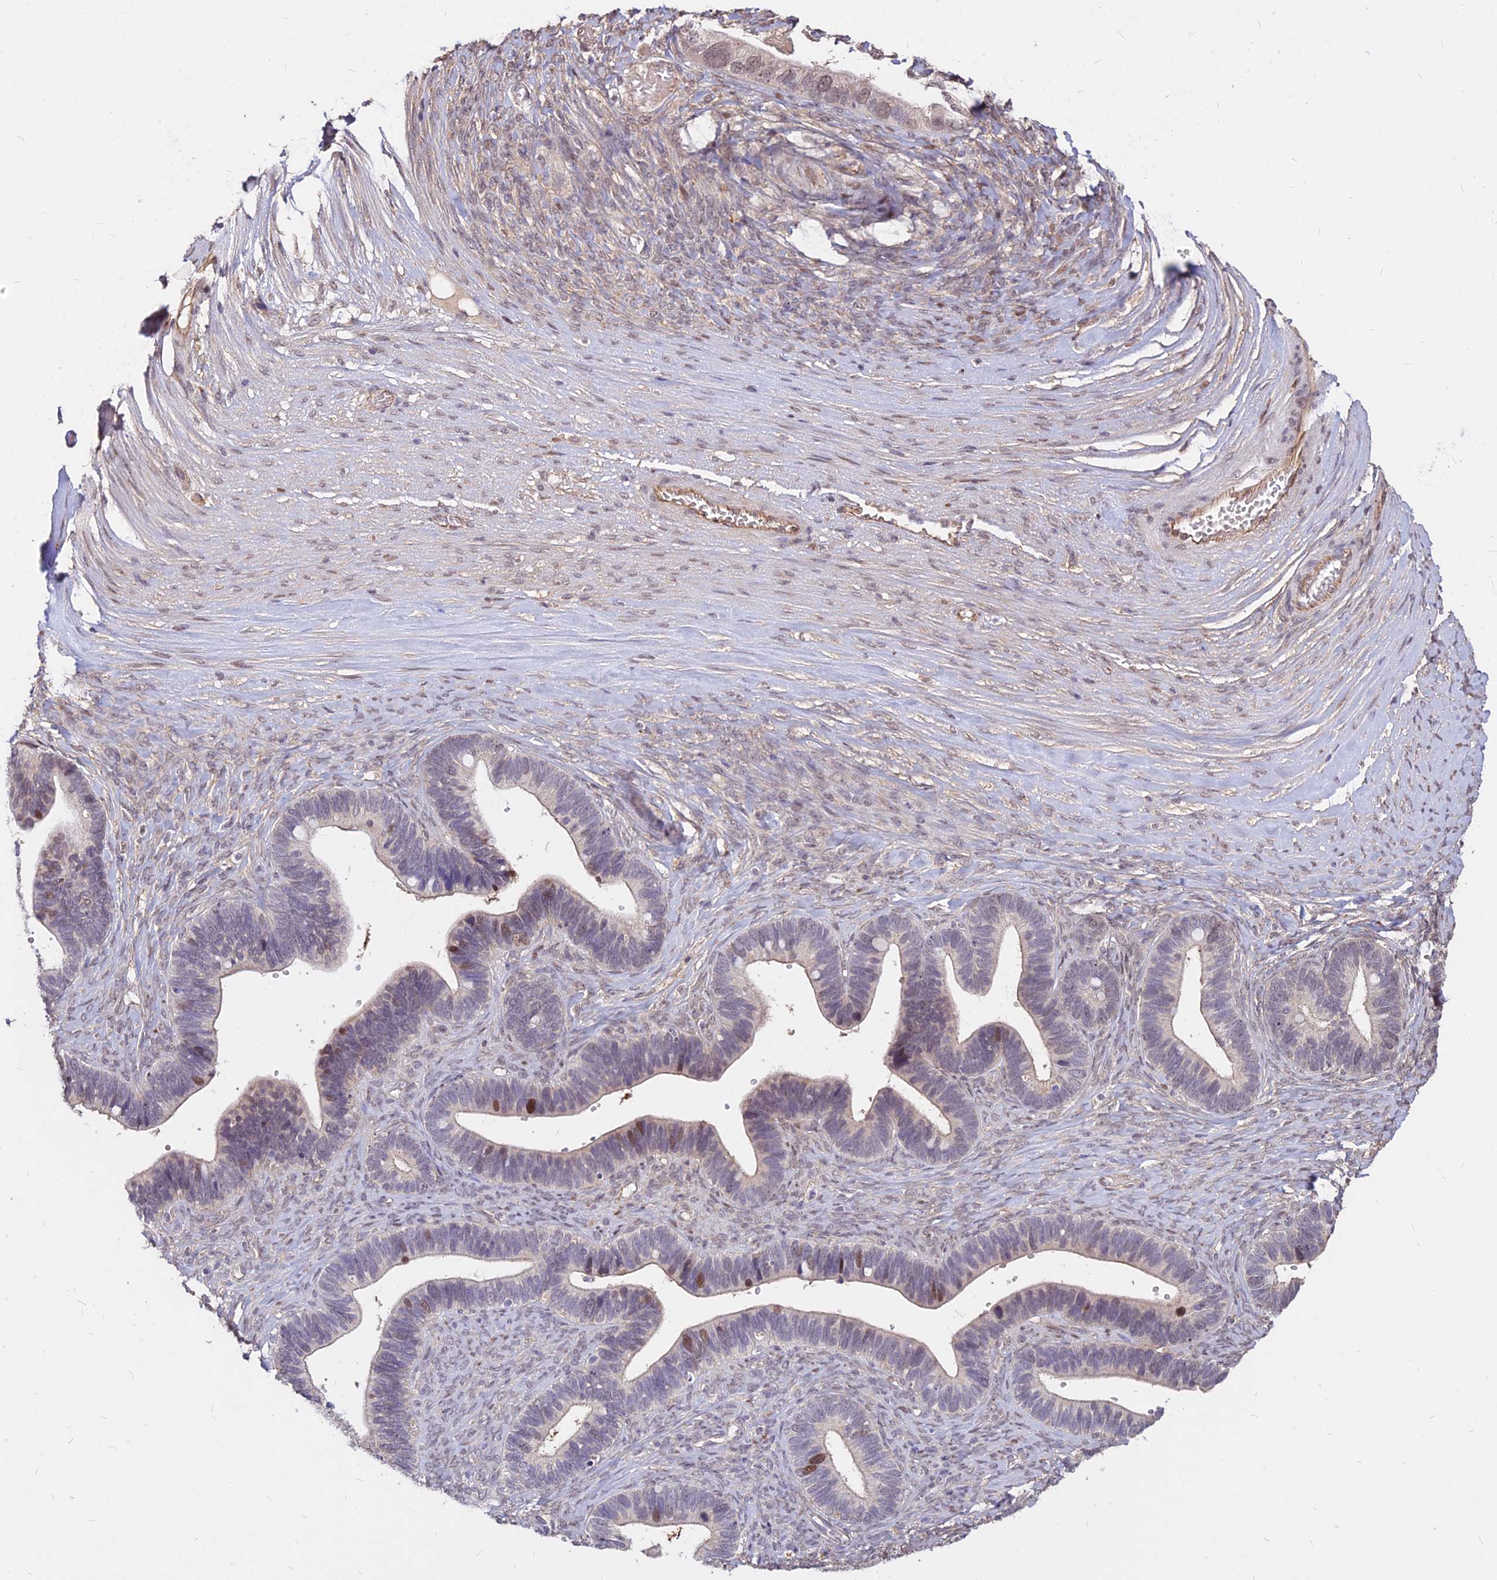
{"staining": {"intensity": "moderate", "quantity": "25%-75%", "location": "nuclear"}, "tissue": "ovarian cancer", "cell_type": "Tumor cells", "image_type": "cancer", "snomed": [{"axis": "morphology", "description": "Cystadenocarcinoma, serous, NOS"}, {"axis": "topography", "description": "Ovary"}], "caption": "Ovarian cancer (serous cystadenocarcinoma) stained with a protein marker reveals moderate staining in tumor cells.", "gene": "C11orf68", "patient": {"sex": "female", "age": 56}}